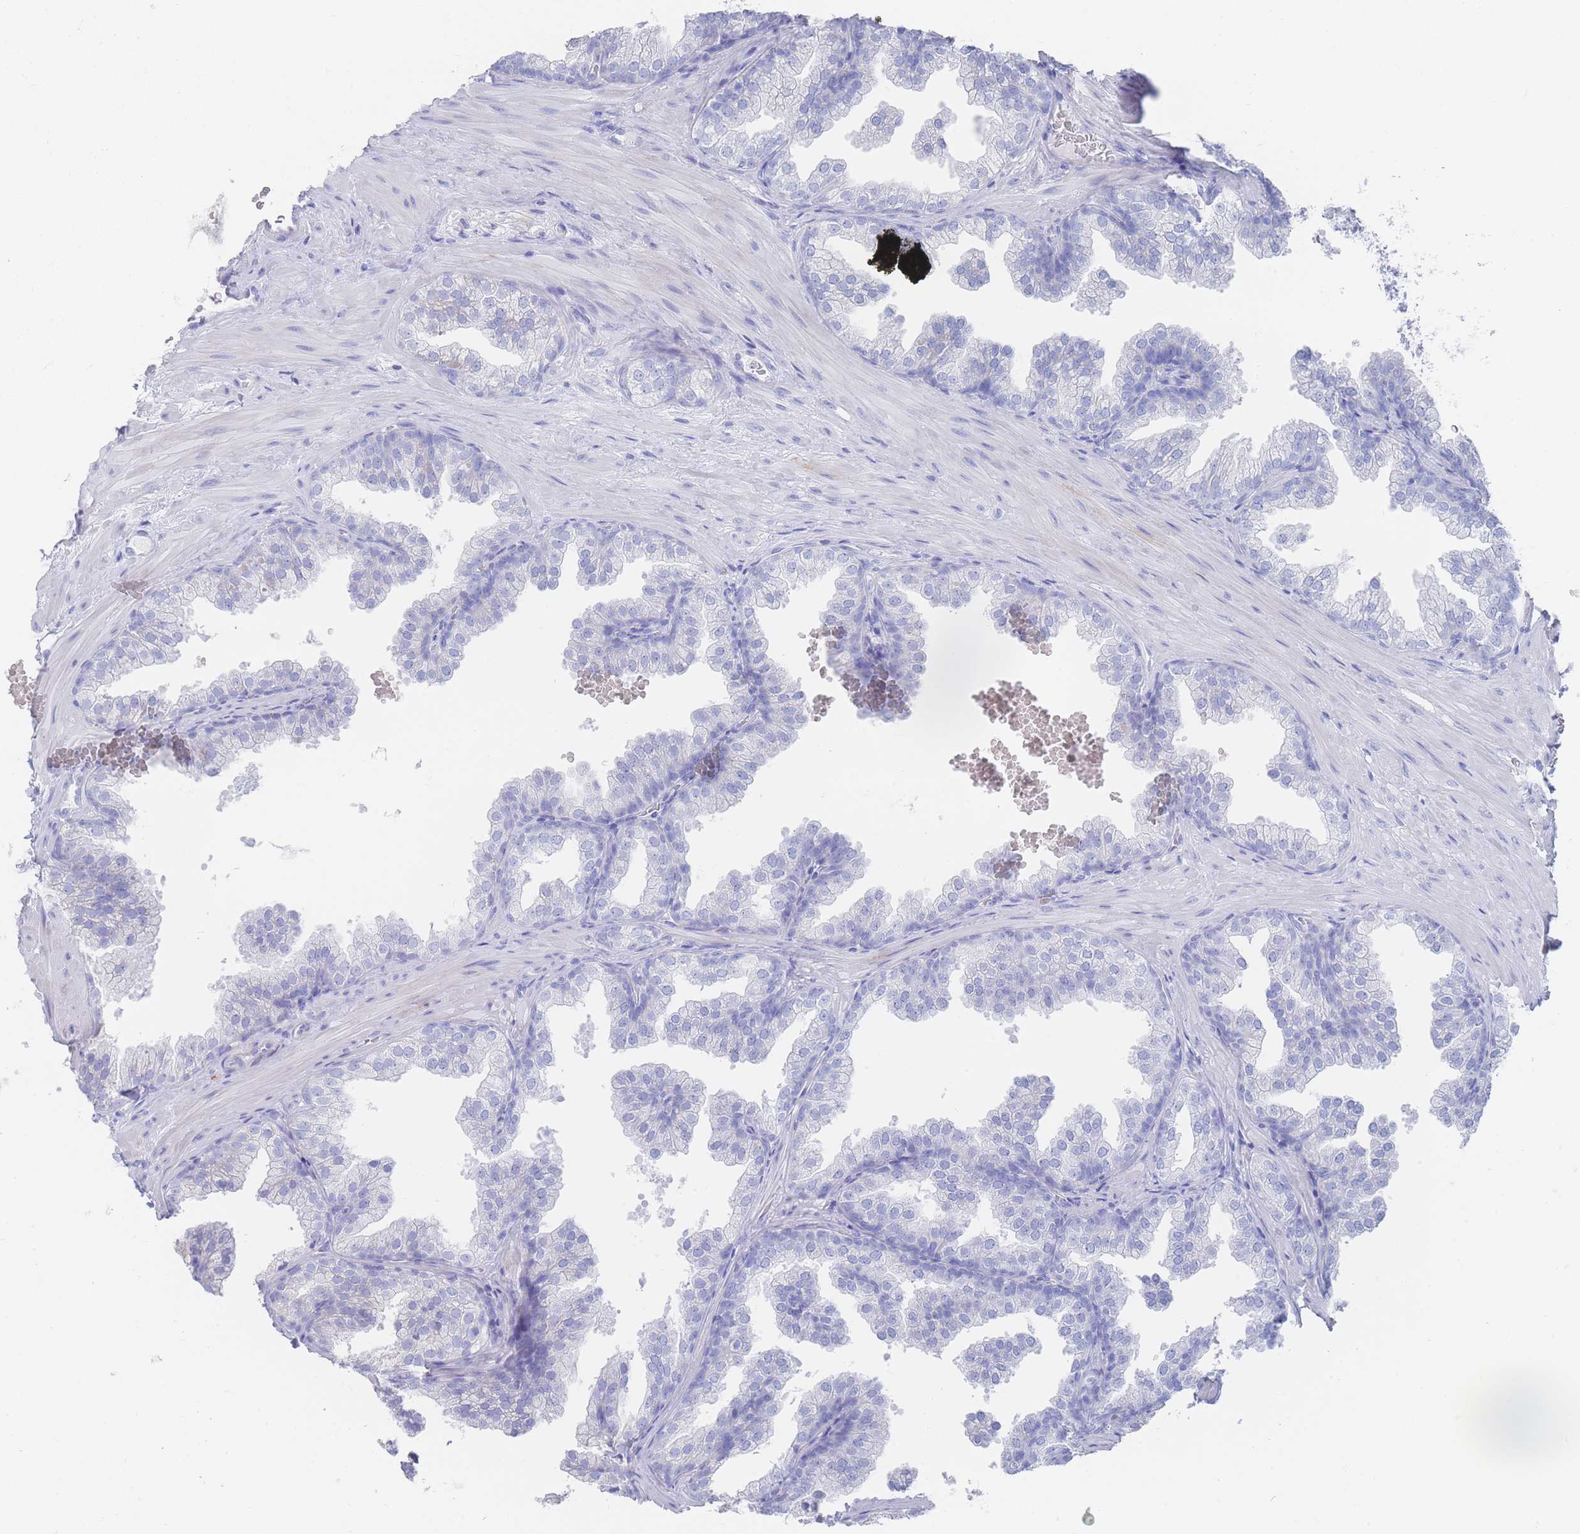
{"staining": {"intensity": "negative", "quantity": "none", "location": "none"}, "tissue": "prostate", "cell_type": "Glandular cells", "image_type": "normal", "snomed": [{"axis": "morphology", "description": "Normal tissue, NOS"}, {"axis": "topography", "description": "Prostate"}], "caption": "DAB (3,3'-diaminobenzidine) immunohistochemical staining of benign human prostate reveals no significant expression in glandular cells. (Stains: DAB immunohistochemistry with hematoxylin counter stain, Microscopy: brightfield microscopy at high magnification).", "gene": "LRRC37A2", "patient": {"sex": "male", "age": 37}}